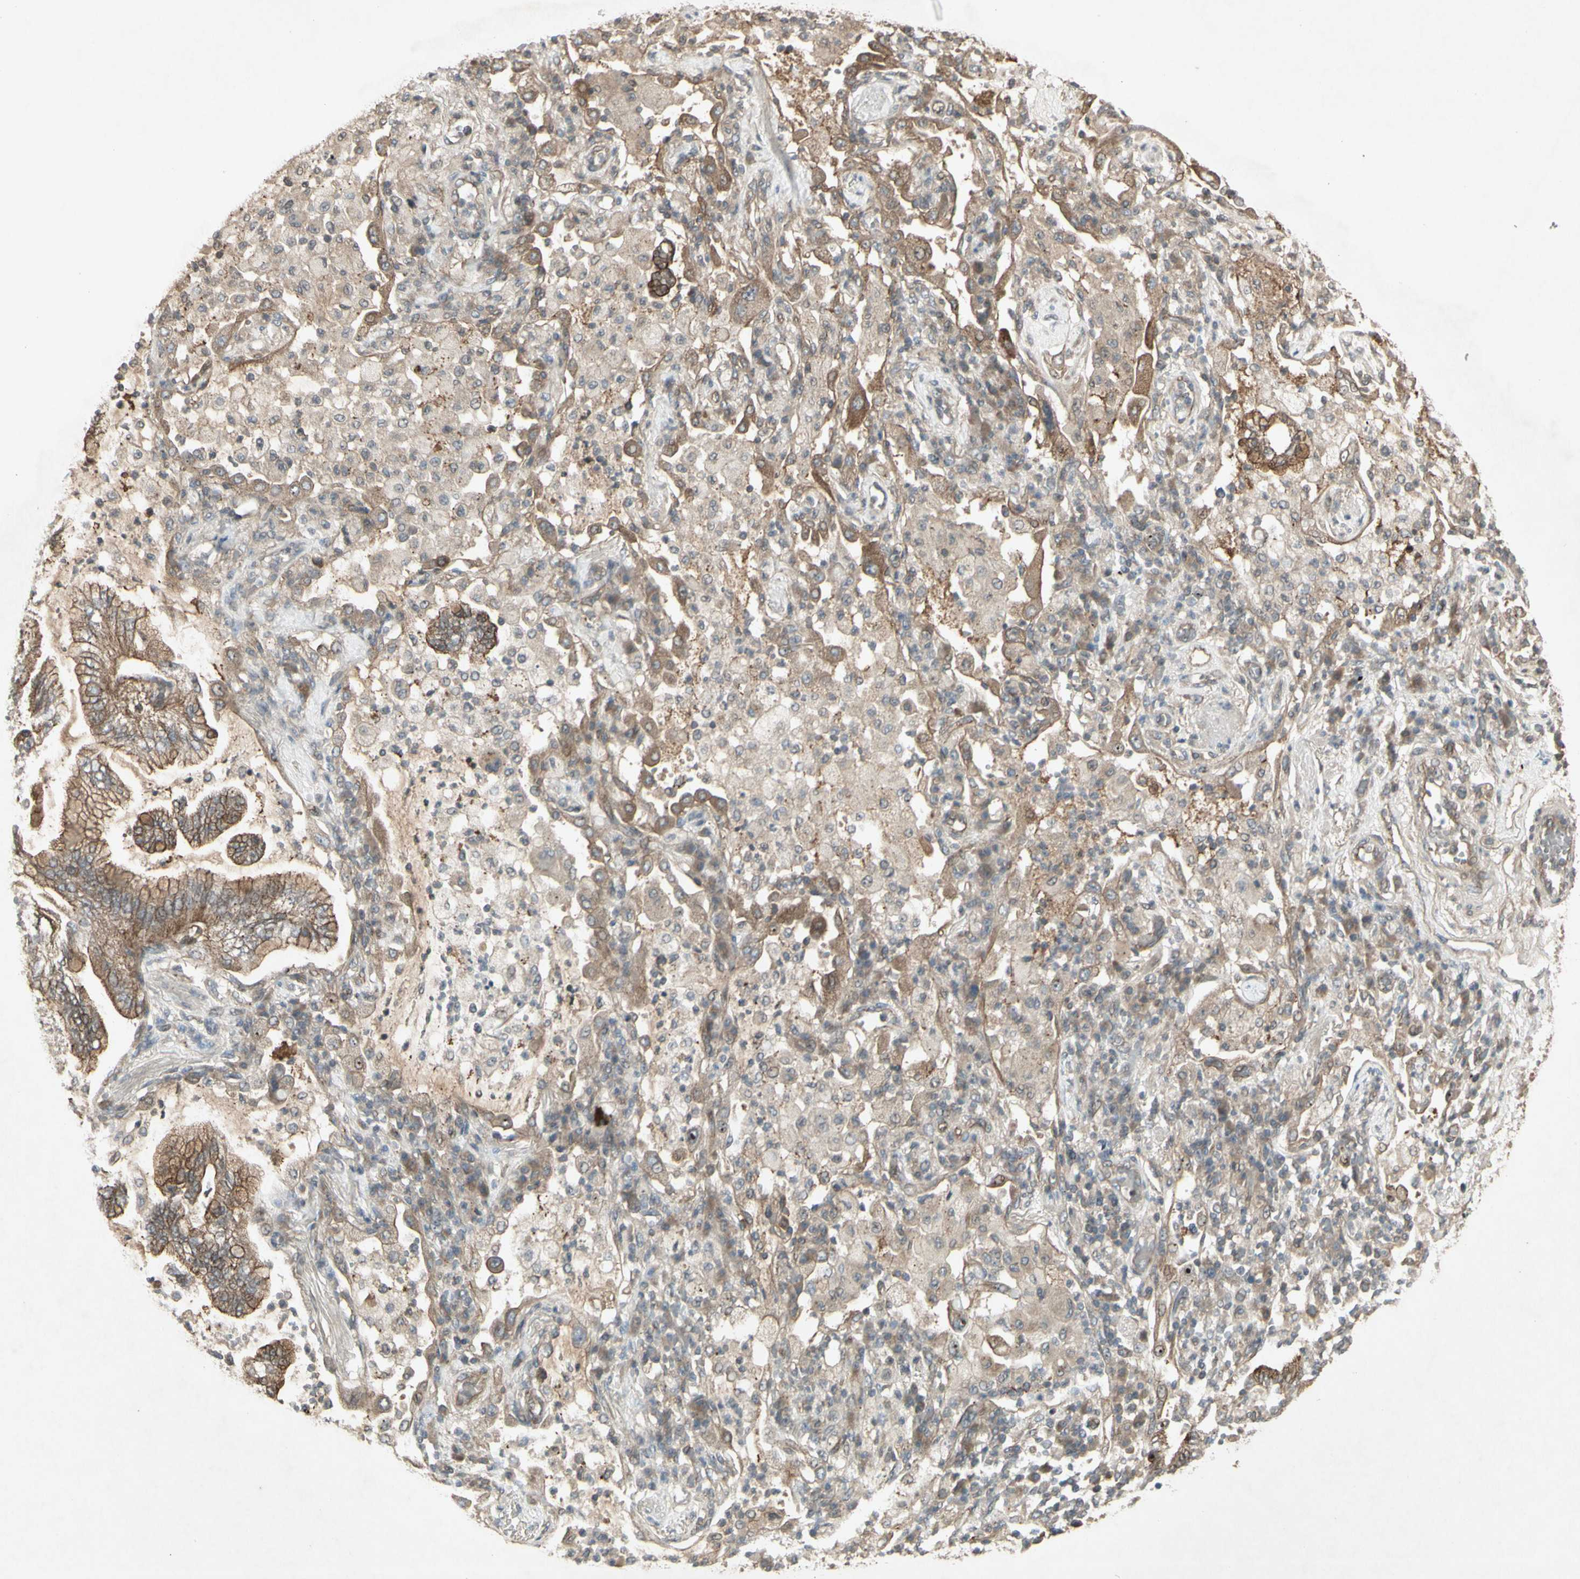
{"staining": {"intensity": "moderate", "quantity": ">75%", "location": "cytoplasmic/membranous"}, "tissue": "lung cancer", "cell_type": "Tumor cells", "image_type": "cancer", "snomed": [{"axis": "morphology", "description": "Normal tissue, NOS"}, {"axis": "morphology", "description": "Adenocarcinoma, NOS"}, {"axis": "topography", "description": "Bronchus"}, {"axis": "topography", "description": "Lung"}], "caption": "Protein expression analysis of human lung cancer (adenocarcinoma) reveals moderate cytoplasmic/membranous expression in approximately >75% of tumor cells.", "gene": "JAG1", "patient": {"sex": "female", "age": 70}}